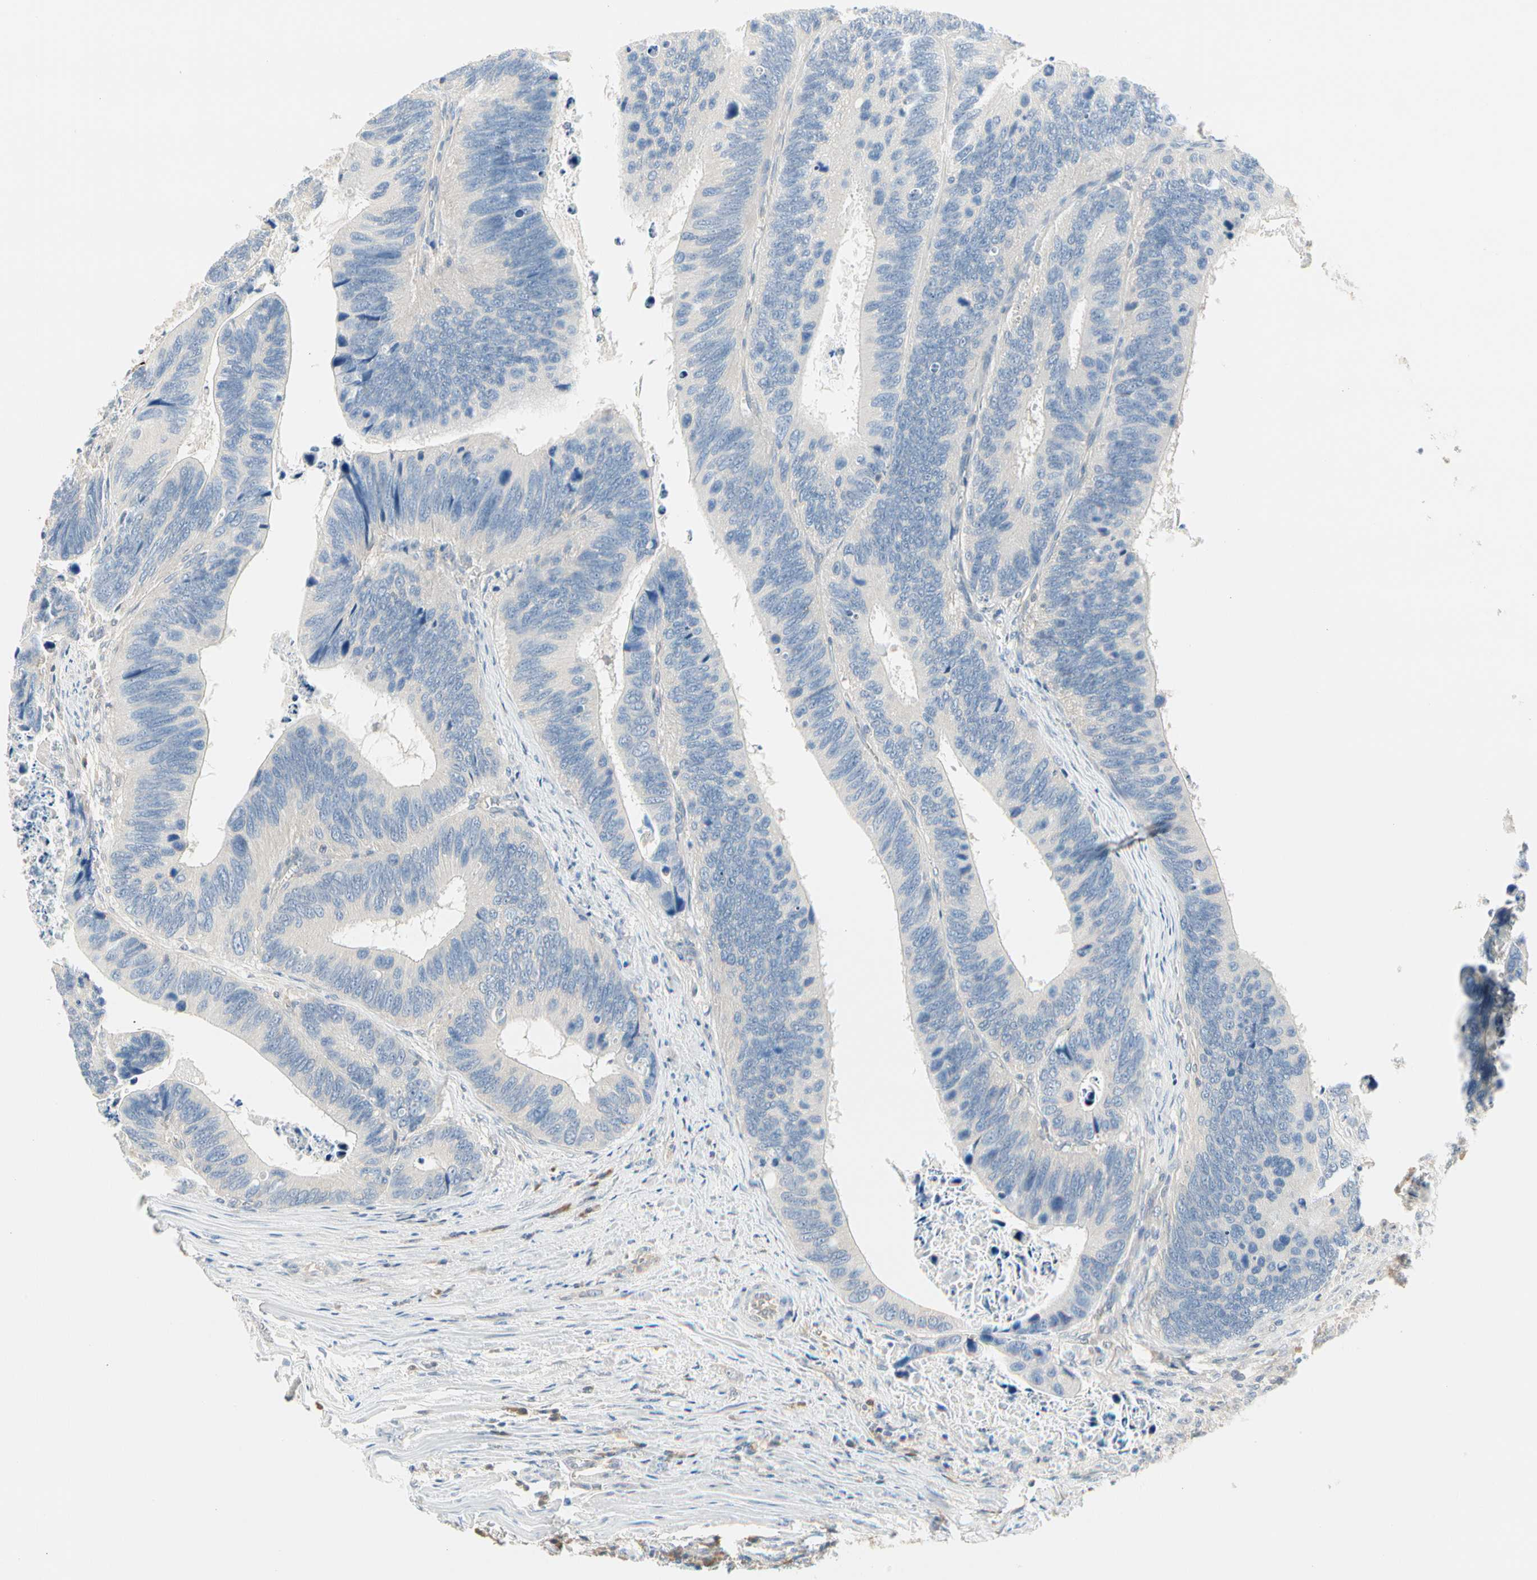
{"staining": {"intensity": "negative", "quantity": "none", "location": "none"}, "tissue": "colorectal cancer", "cell_type": "Tumor cells", "image_type": "cancer", "snomed": [{"axis": "morphology", "description": "Adenocarcinoma, NOS"}, {"axis": "topography", "description": "Colon"}], "caption": "DAB immunohistochemical staining of adenocarcinoma (colorectal) reveals no significant positivity in tumor cells.", "gene": "MPI", "patient": {"sex": "male", "age": 72}}